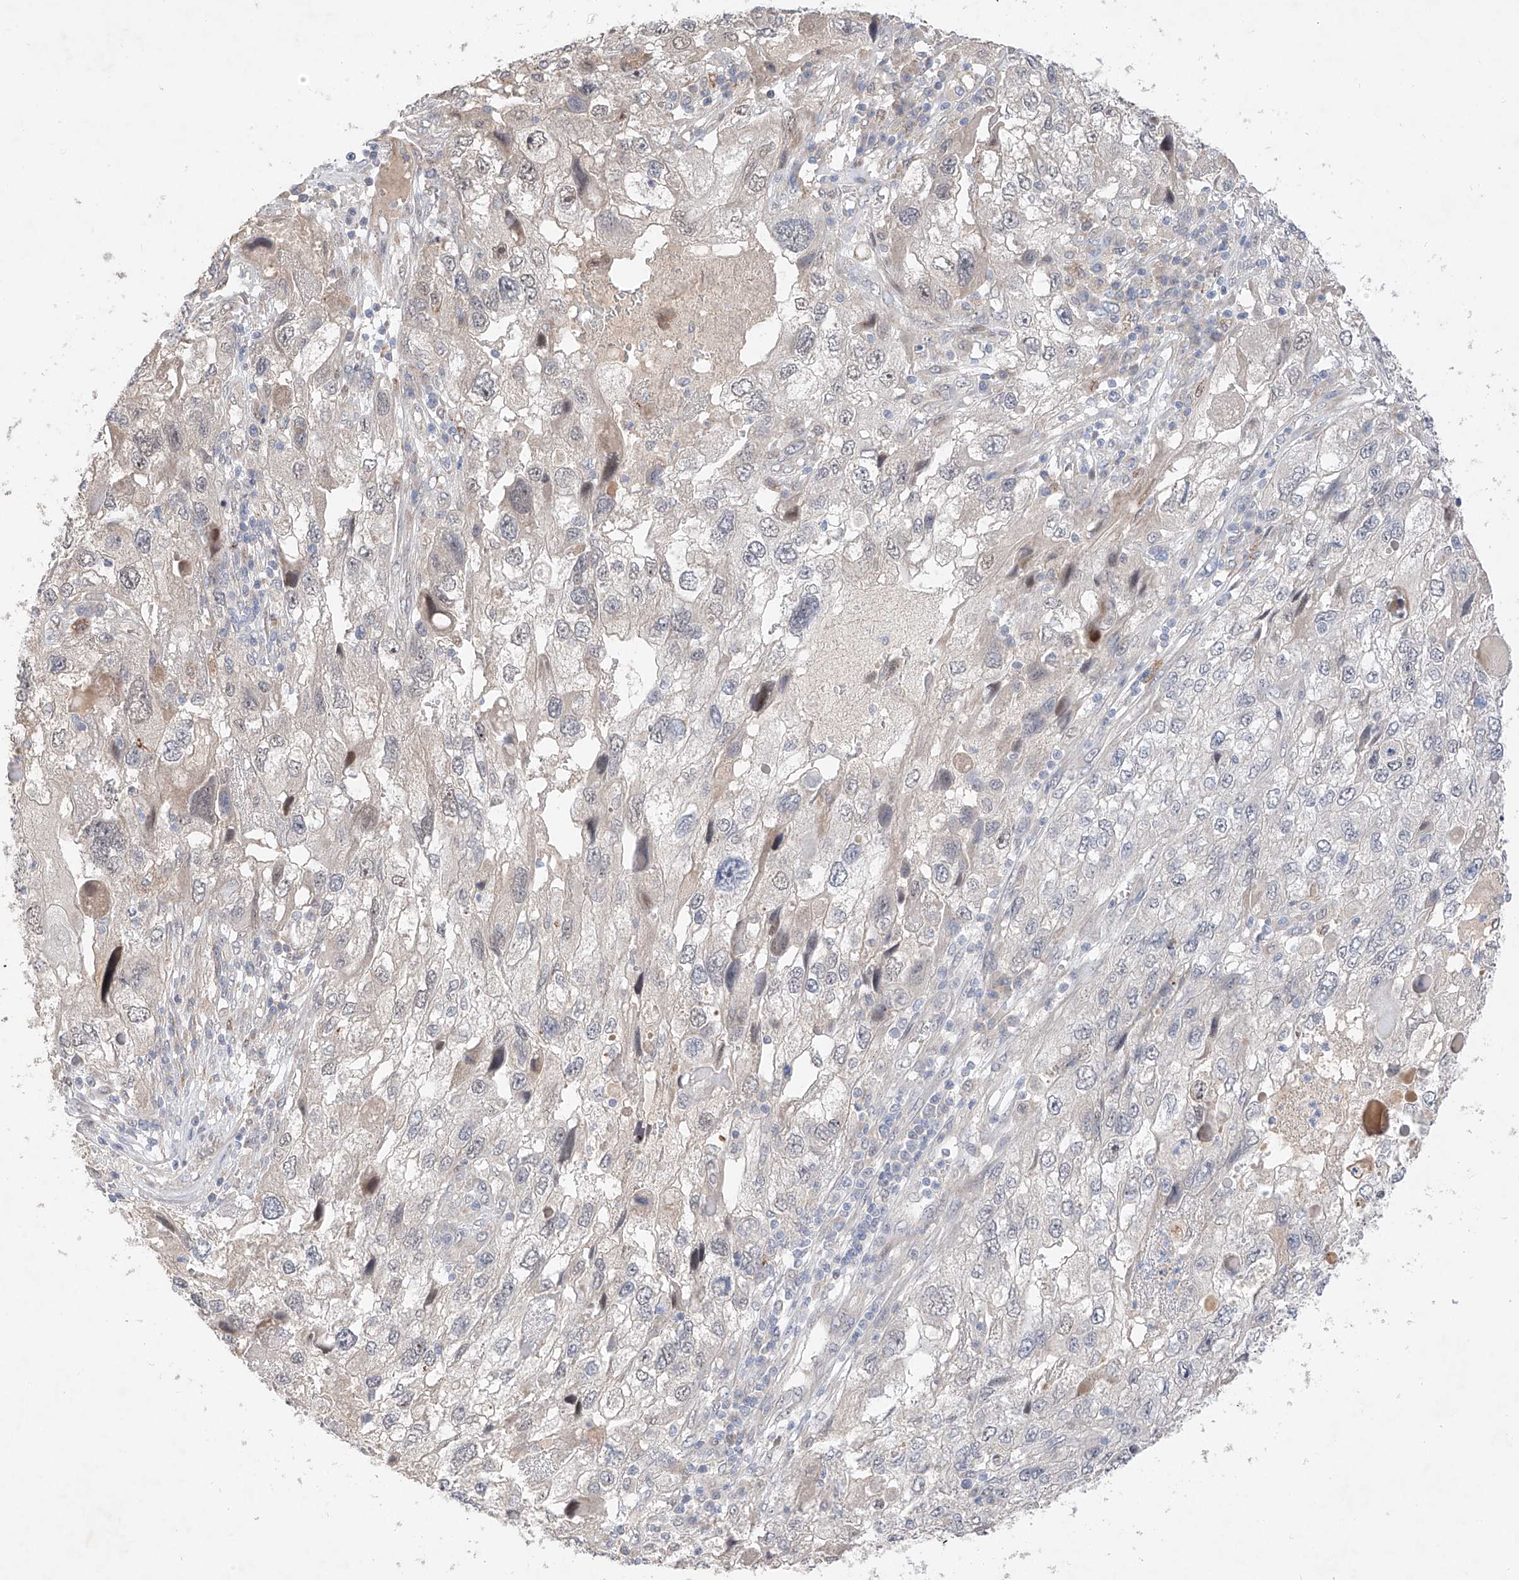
{"staining": {"intensity": "negative", "quantity": "none", "location": "none"}, "tissue": "endometrial cancer", "cell_type": "Tumor cells", "image_type": "cancer", "snomed": [{"axis": "morphology", "description": "Adenocarcinoma, NOS"}, {"axis": "topography", "description": "Endometrium"}], "caption": "Protein analysis of endometrial adenocarcinoma demonstrates no significant staining in tumor cells.", "gene": "IL22RA2", "patient": {"sex": "female", "age": 49}}